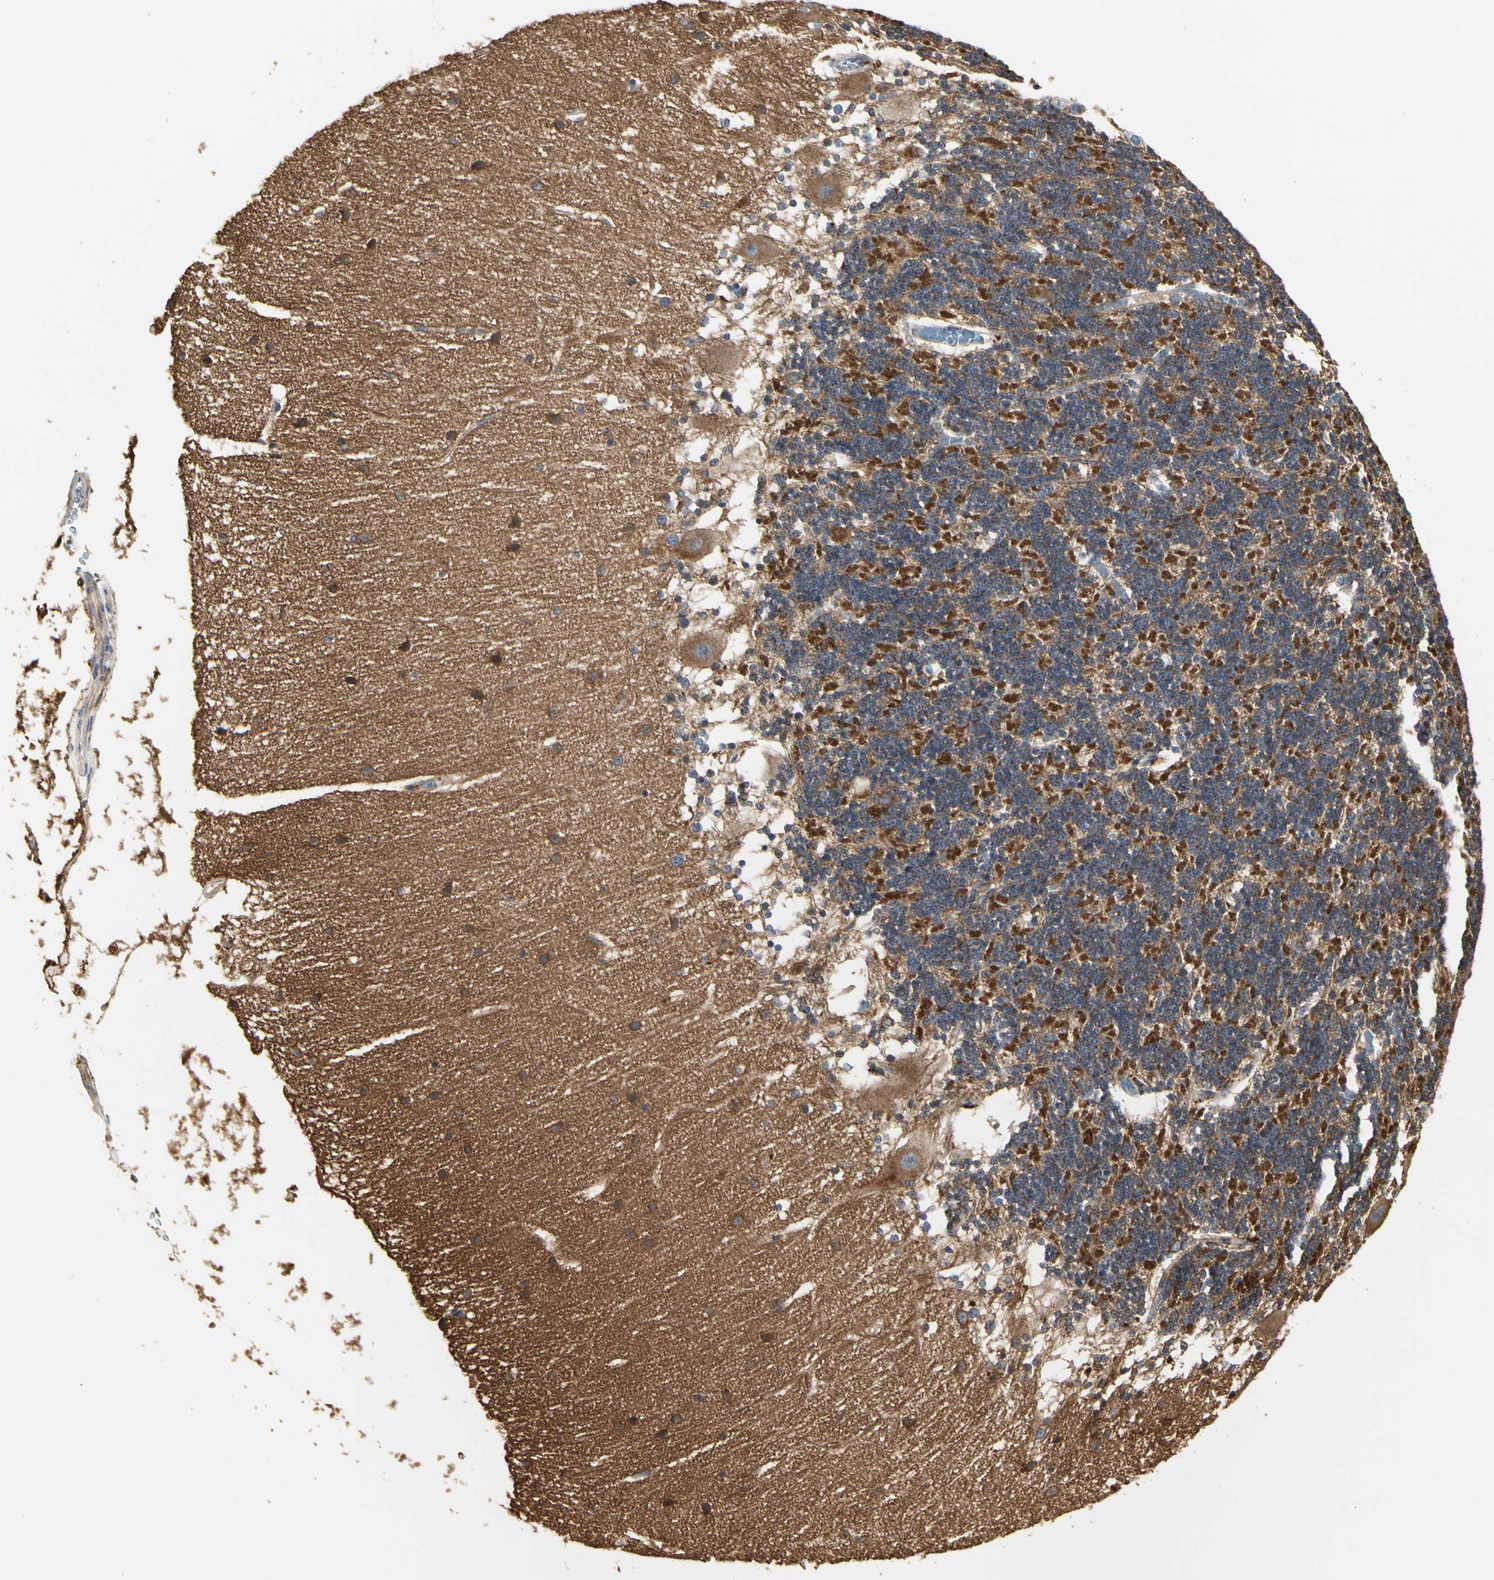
{"staining": {"intensity": "strong", "quantity": "25%-75%", "location": "cytoplasmic/membranous"}, "tissue": "cerebellum", "cell_type": "Cells in granular layer", "image_type": "normal", "snomed": [{"axis": "morphology", "description": "Normal tissue, NOS"}, {"axis": "topography", "description": "Cerebellum"}], "caption": "A brown stain highlights strong cytoplasmic/membranous staining of a protein in cells in granular layer of benign cerebellum. The protein of interest is stained brown, and the nuclei are stained in blue (DAB IHC with brightfield microscopy, high magnification).", "gene": "NAPG", "patient": {"sex": "female", "age": 54}}